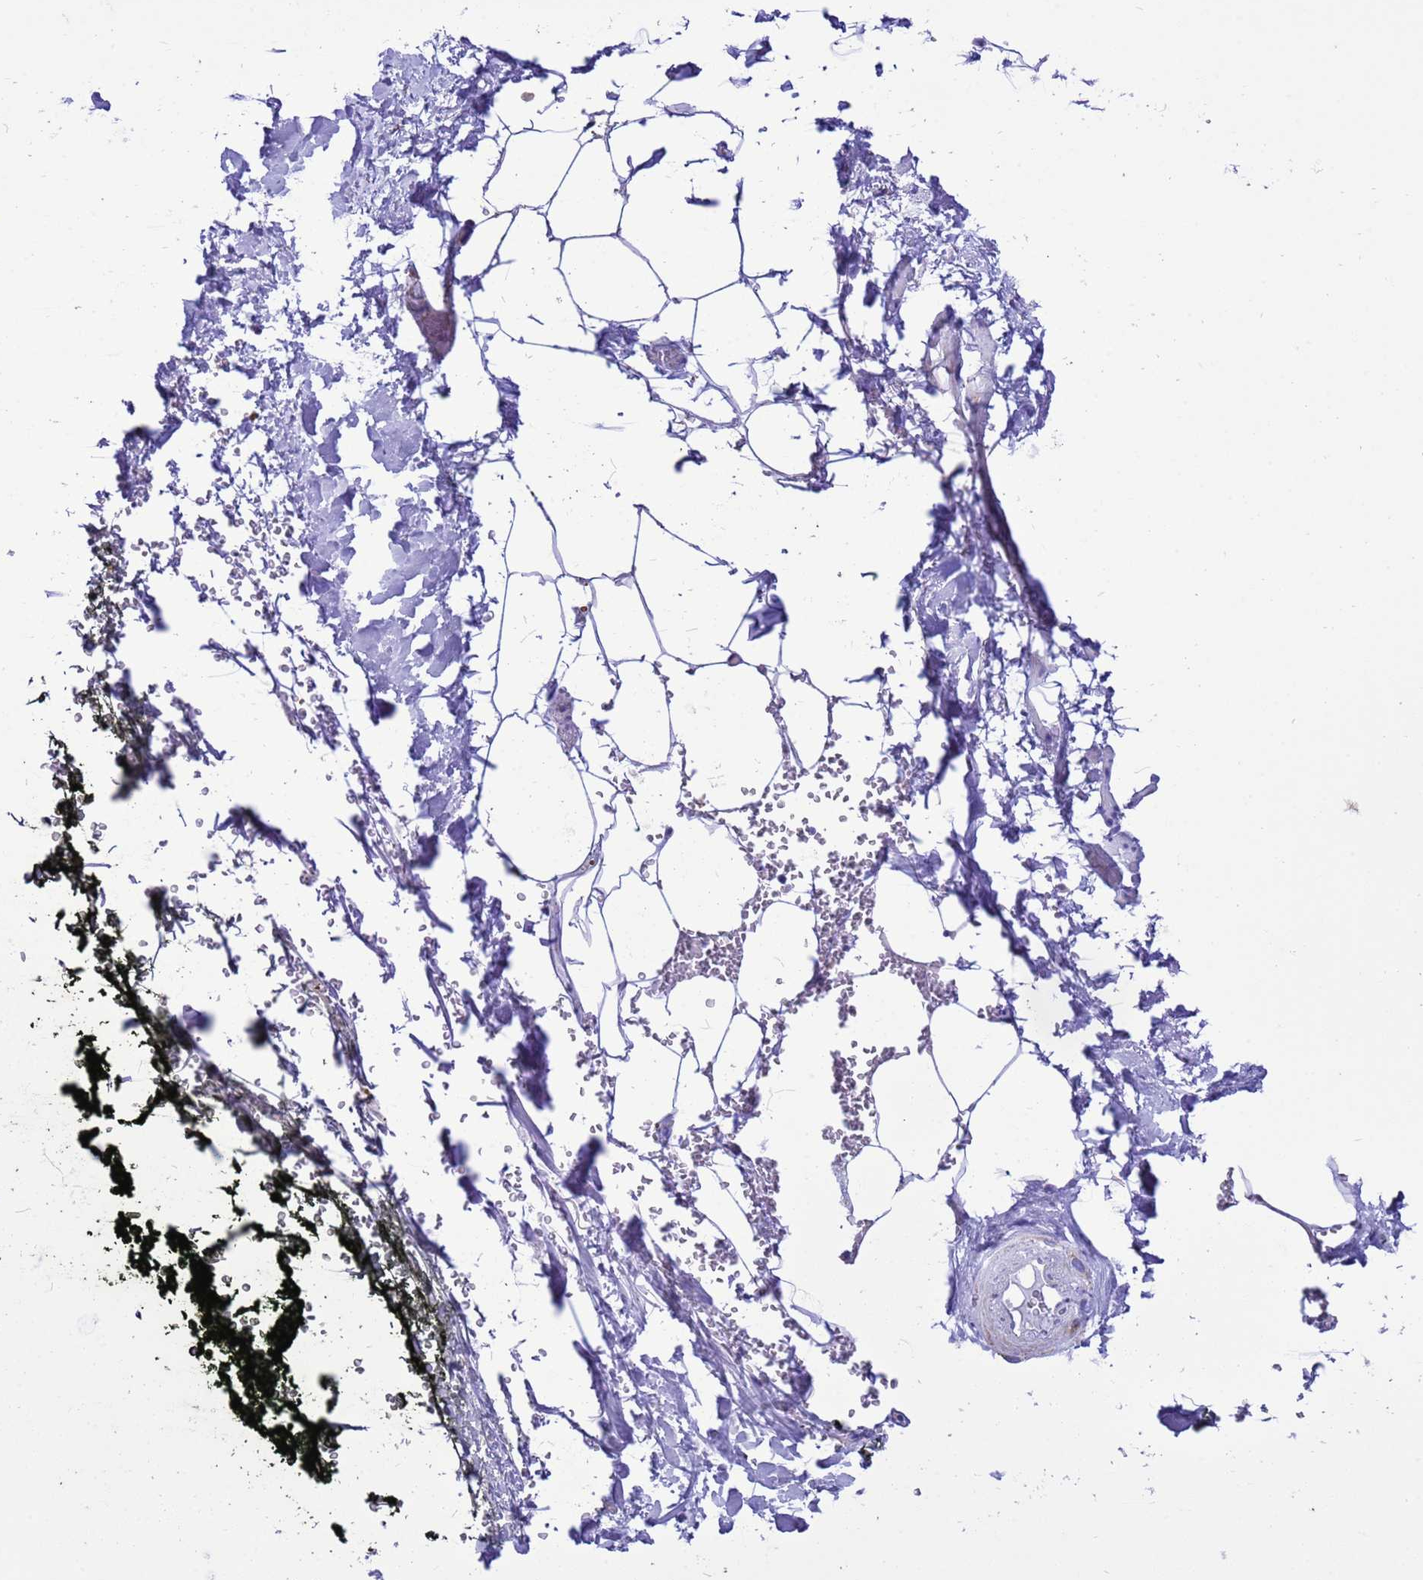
{"staining": {"intensity": "negative", "quantity": "none", "location": "none"}, "tissue": "adipose tissue", "cell_type": "Adipocytes", "image_type": "normal", "snomed": [{"axis": "morphology", "description": "Normal tissue, NOS"}, {"axis": "morphology", "description": "Adenocarcinoma, Low grade"}, {"axis": "topography", "description": "Prostate"}, {"axis": "topography", "description": "Peripheral nerve tissue"}], "caption": "Immunohistochemical staining of unremarkable human adipose tissue demonstrates no significant staining in adipocytes.", "gene": "CCDC191", "patient": {"sex": "male", "age": 63}}